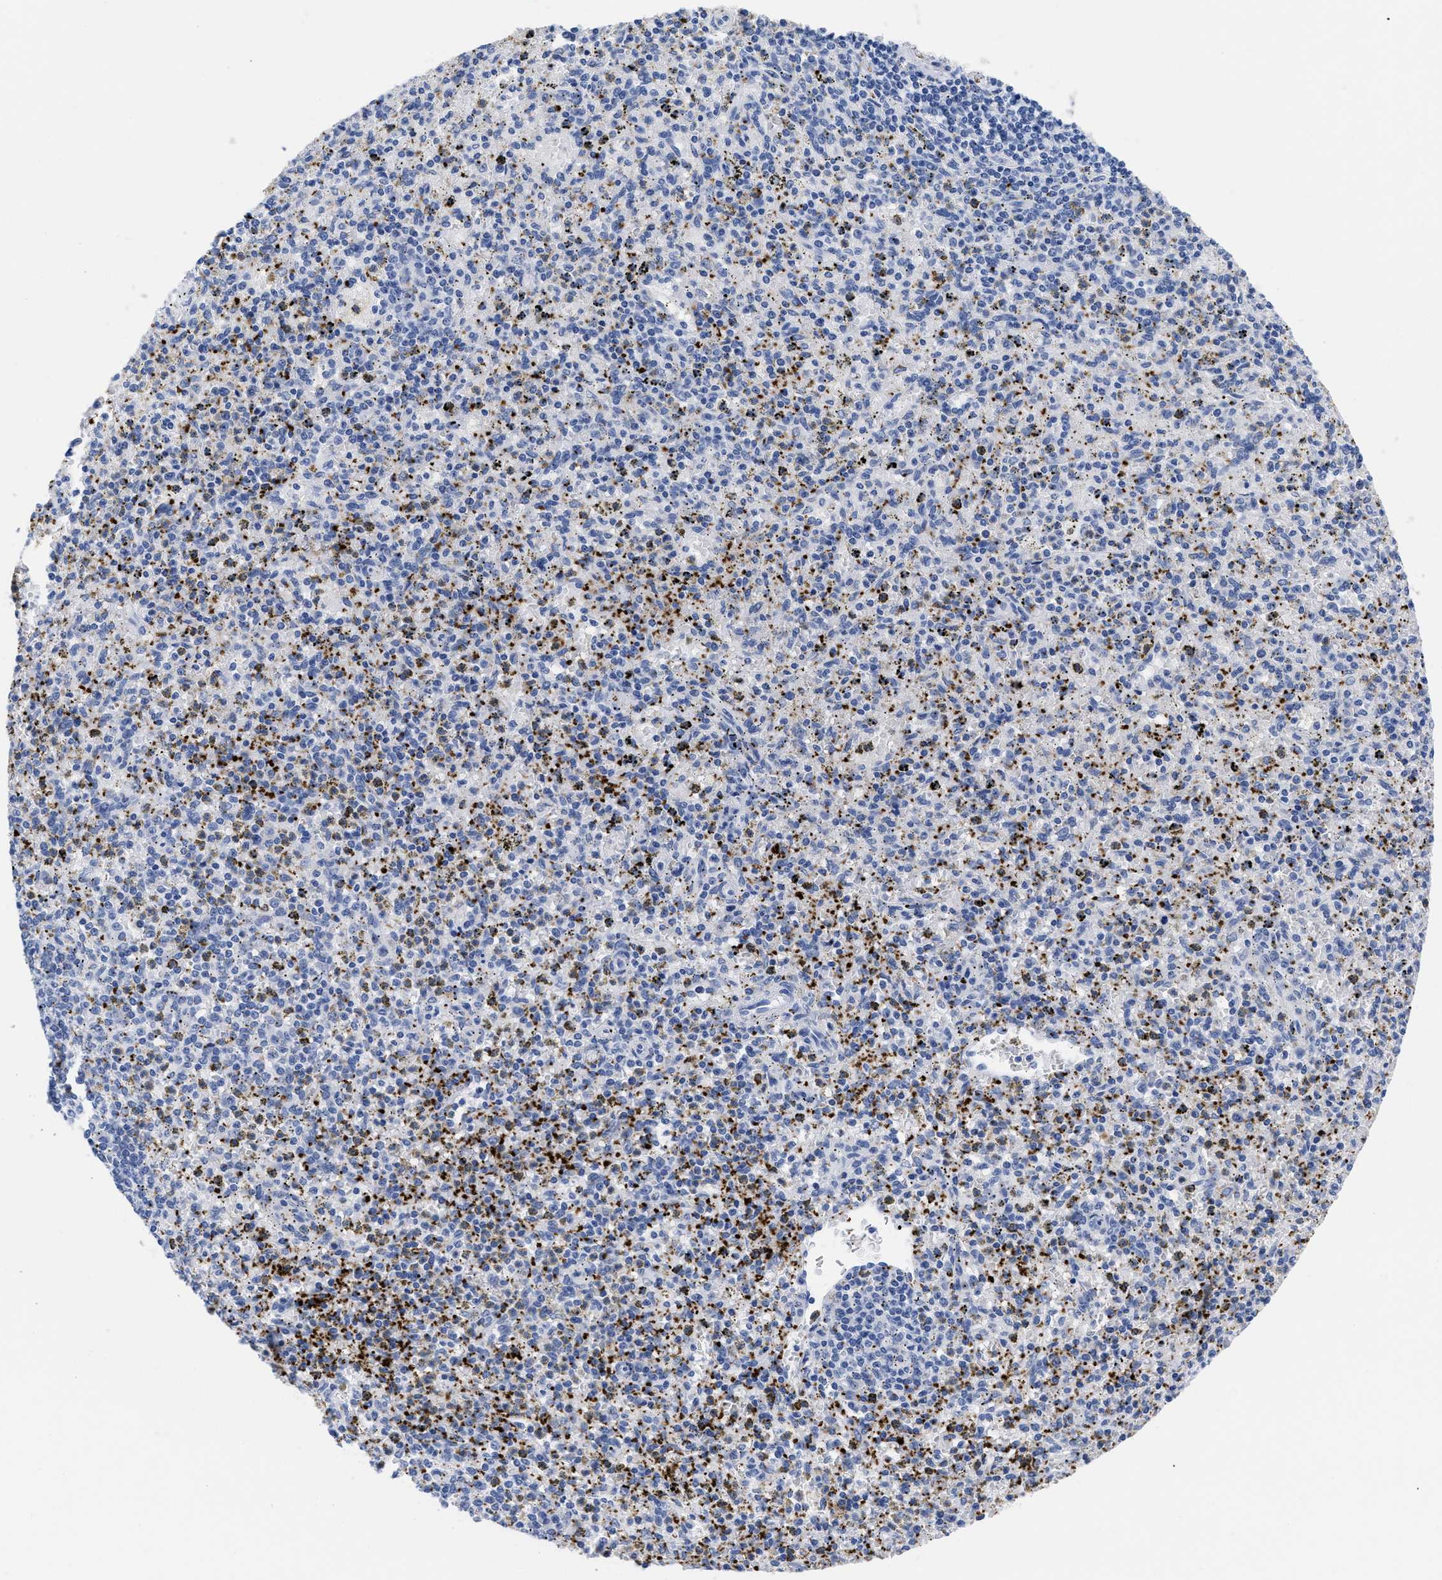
{"staining": {"intensity": "moderate", "quantity": "<25%", "location": "none"}, "tissue": "spleen", "cell_type": "Cells in red pulp", "image_type": "normal", "snomed": [{"axis": "morphology", "description": "Normal tissue, NOS"}, {"axis": "topography", "description": "Spleen"}], "caption": "A micrograph of spleen stained for a protein exhibits moderate None brown staining in cells in red pulp.", "gene": "TREML1", "patient": {"sex": "male", "age": 72}}